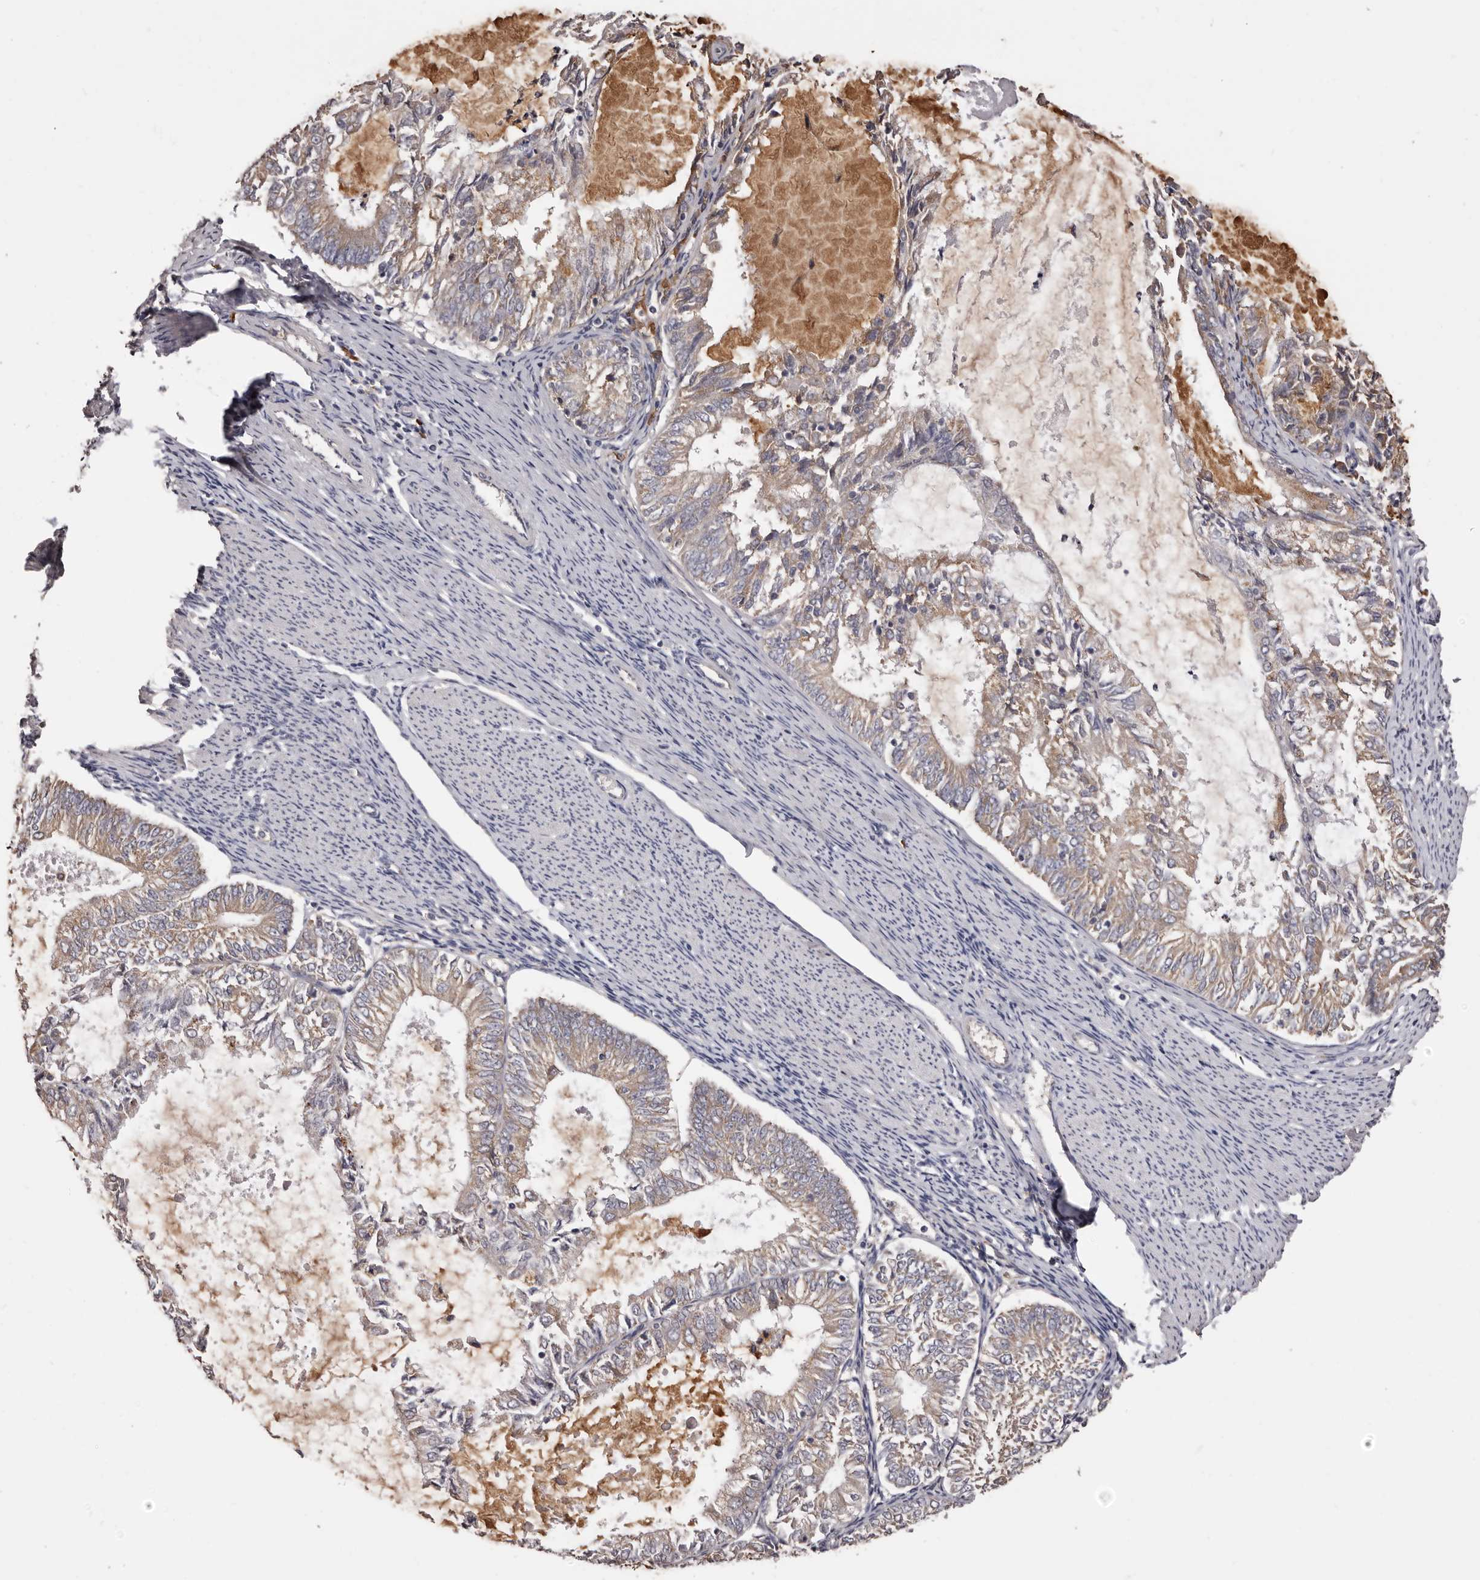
{"staining": {"intensity": "weak", "quantity": "25%-75%", "location": "cytoplasmic/membranous"}, "tissue": "endometrial cancer", "cell_type": "Tumor cells", "image_type": "cancer", "snomed": [{"axis": "morphology", "description": "Adenocarcinoma, NOS"}, {"axis": "topography", "description": "Endometrium"}], "caption": "The micrograph exhibits a brown stain indicating the presence of a protein in the cytoplasmic/membranous of tumor cells in endometrial cancer (adenocarcinoma).", "gene": "ETNK1", "patient": {"sex": "female", "age": 57}}